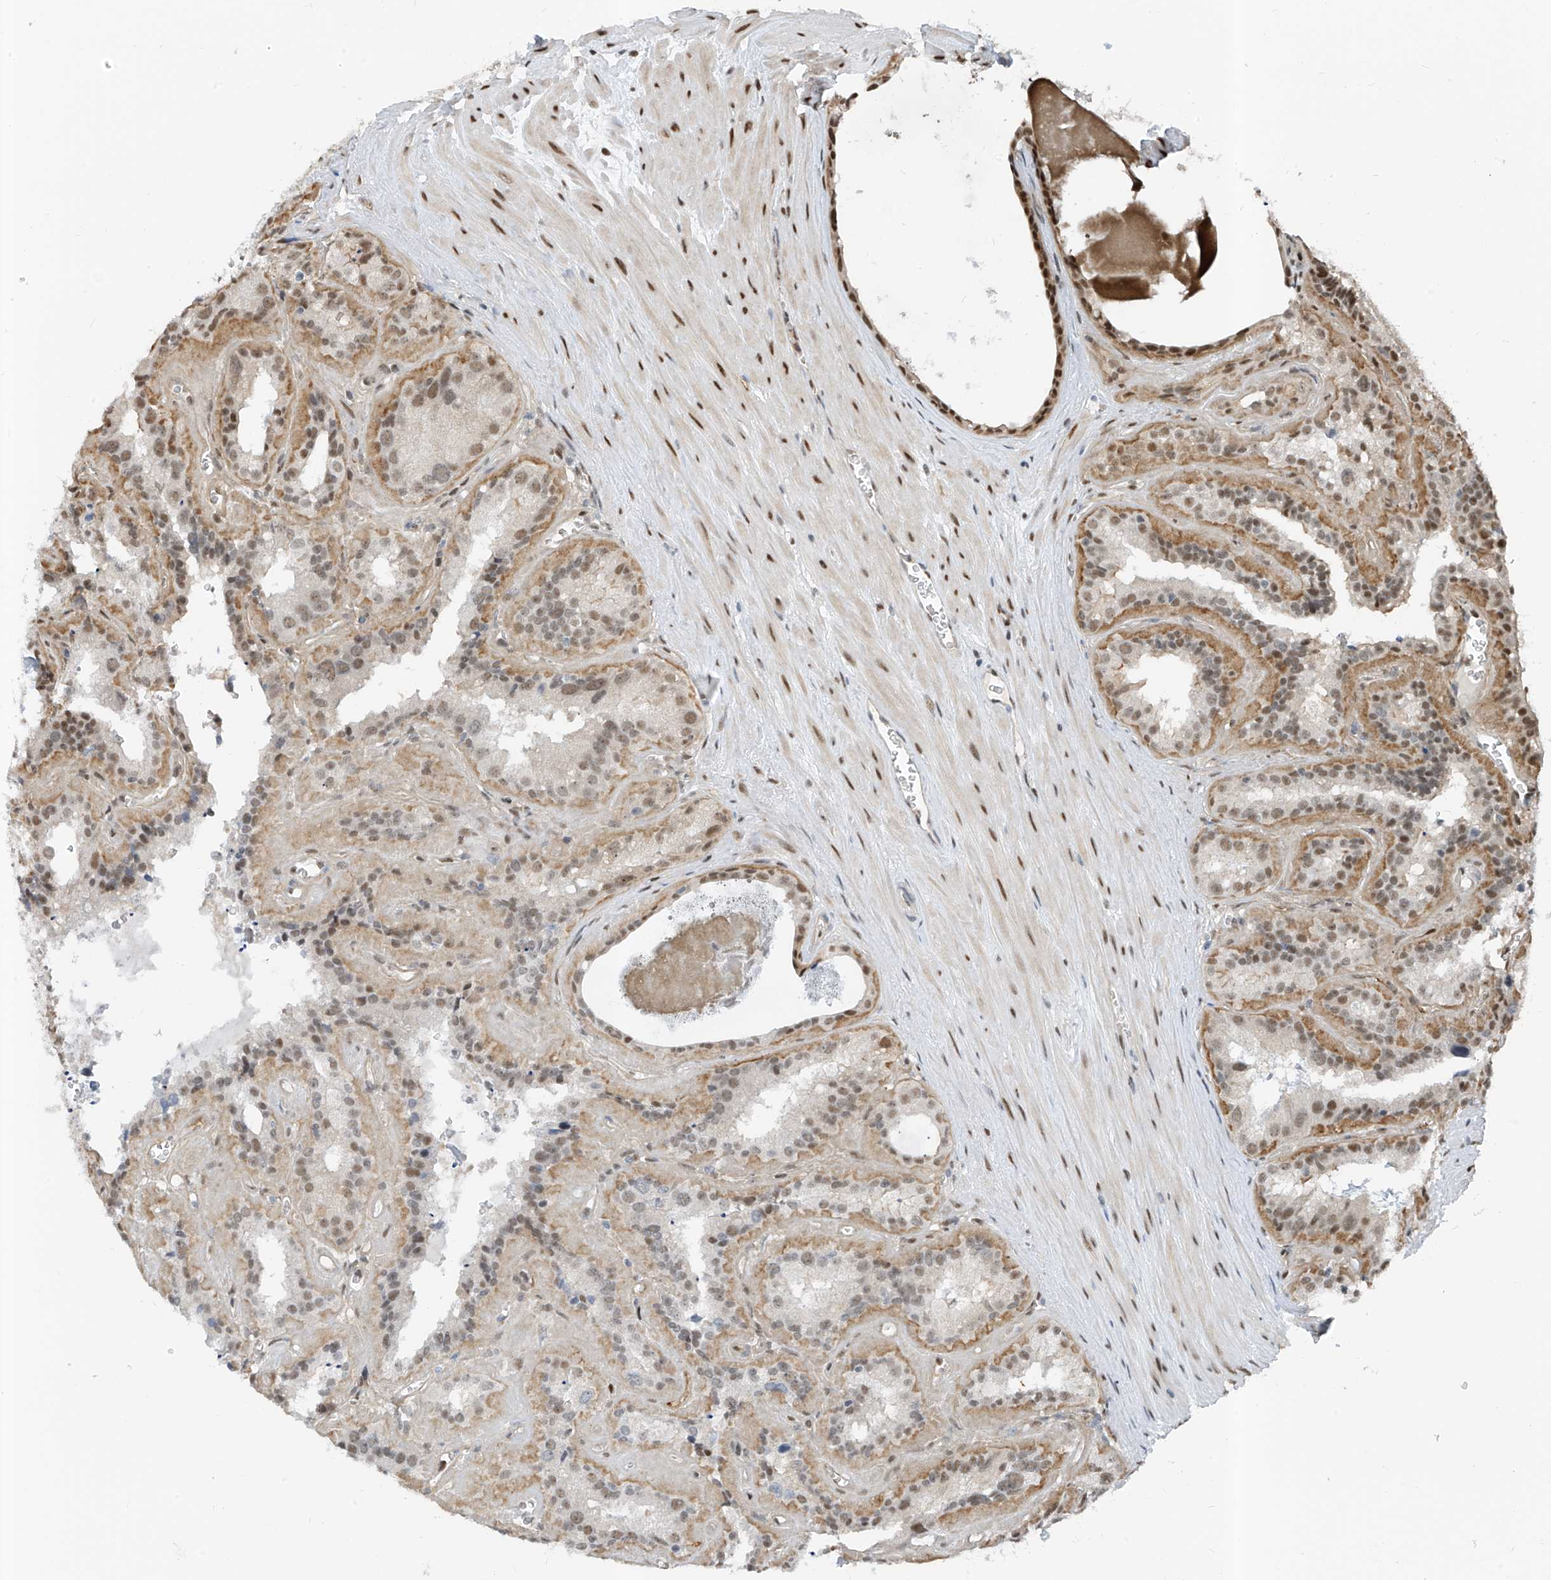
{"staining": {"intensity": "moderate", "quantity": "25%-75%", "location": "nuclear"}, "tissue": "seminal vesicle", "cell_type": "Glandular cells", "image_type": "normal", "snomed": [{"axis": "morphology", "description": "Normal tissue, NOS"}, {"axis": "topography", "description": "Prostate"}, {"axis": "topography", "description": "Seminal veicle"}], "caption": "A photomicrograph of human seminal vesicle stained for a protein reveals moderate nuclear brown staining in glandular cells.", "gene": "RBP7", "patient": {"sex": "male", "age": 59}}